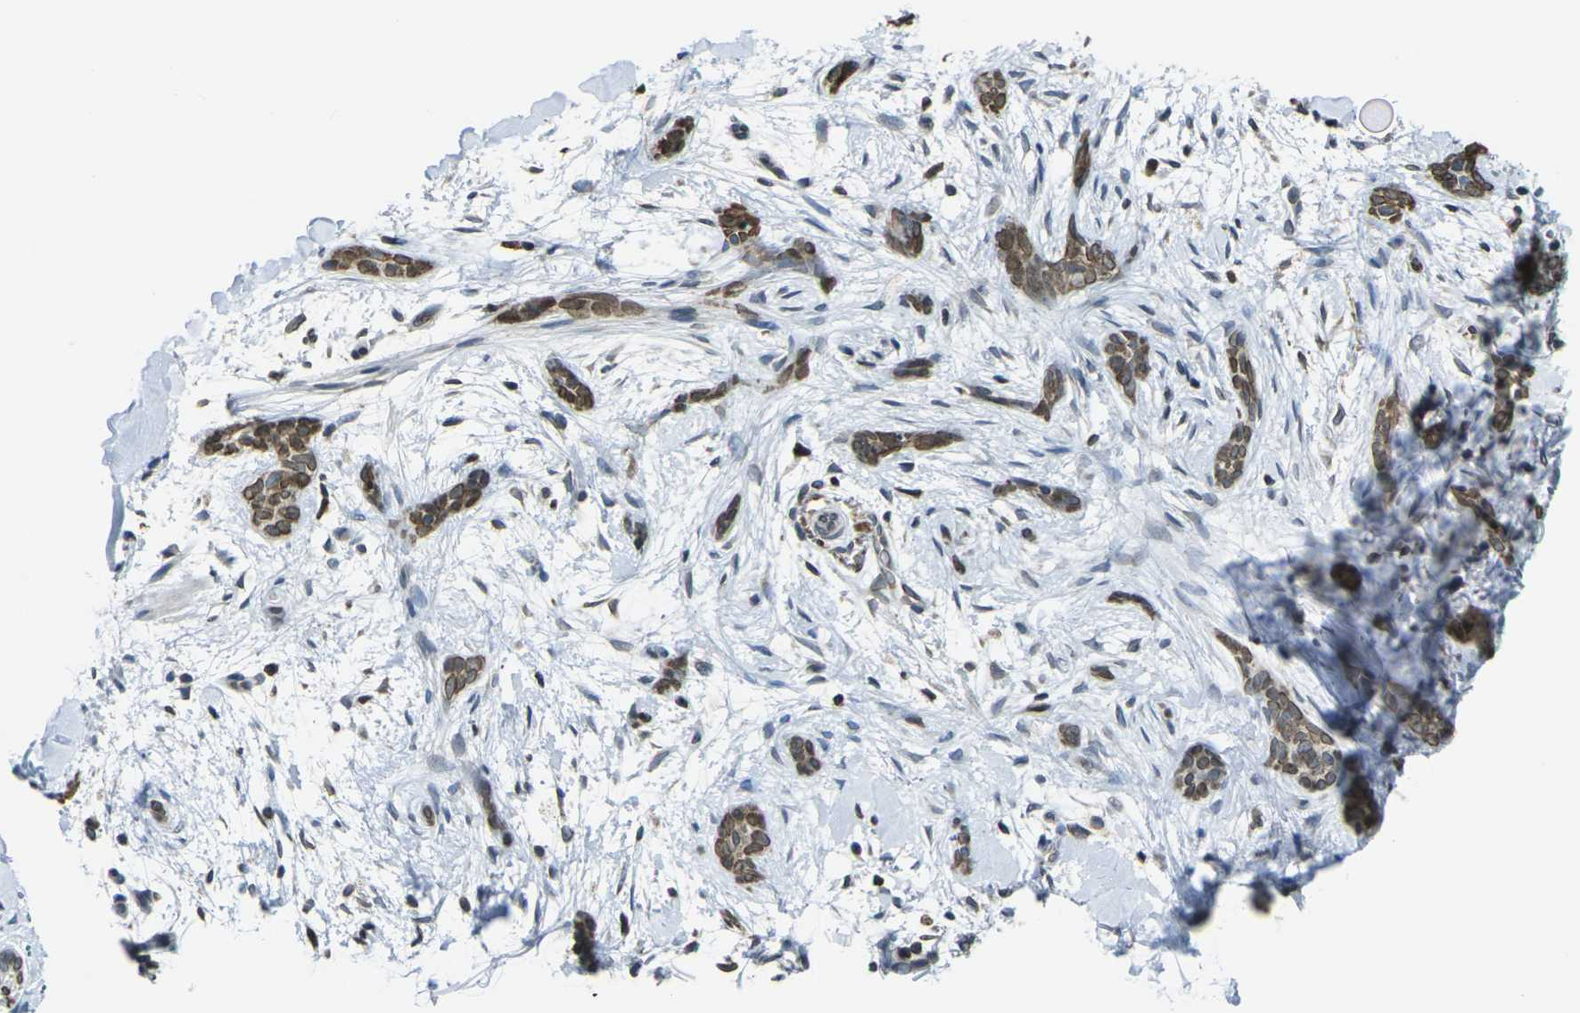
{"staining": {"intensity": "moderate", "quantity": ">75%", "location": "cytoplasmic/membranous,nuclear"}, "tissue": "skin cancer", "cell_type": "Tumor cells", "image_type": "cancer", "snomed": [{"axis": "morphology", "description": "Basal cell carcinoma"}, {"axis": "topography", "description": "Skin"}], "caption": "Tumor cells demonstrate medium levels of moderate cytoplasmic/membranous and nuclear expression in about >75% of cells in human skin cancer. Using DAB (3,3'-diaminobenzidine) (brown) and hematoxylin (blue) stains, captured at high magnification using brightfield microscopy.", "gene": "BRDT", "patient": {"sex": "female", "age": 58}}